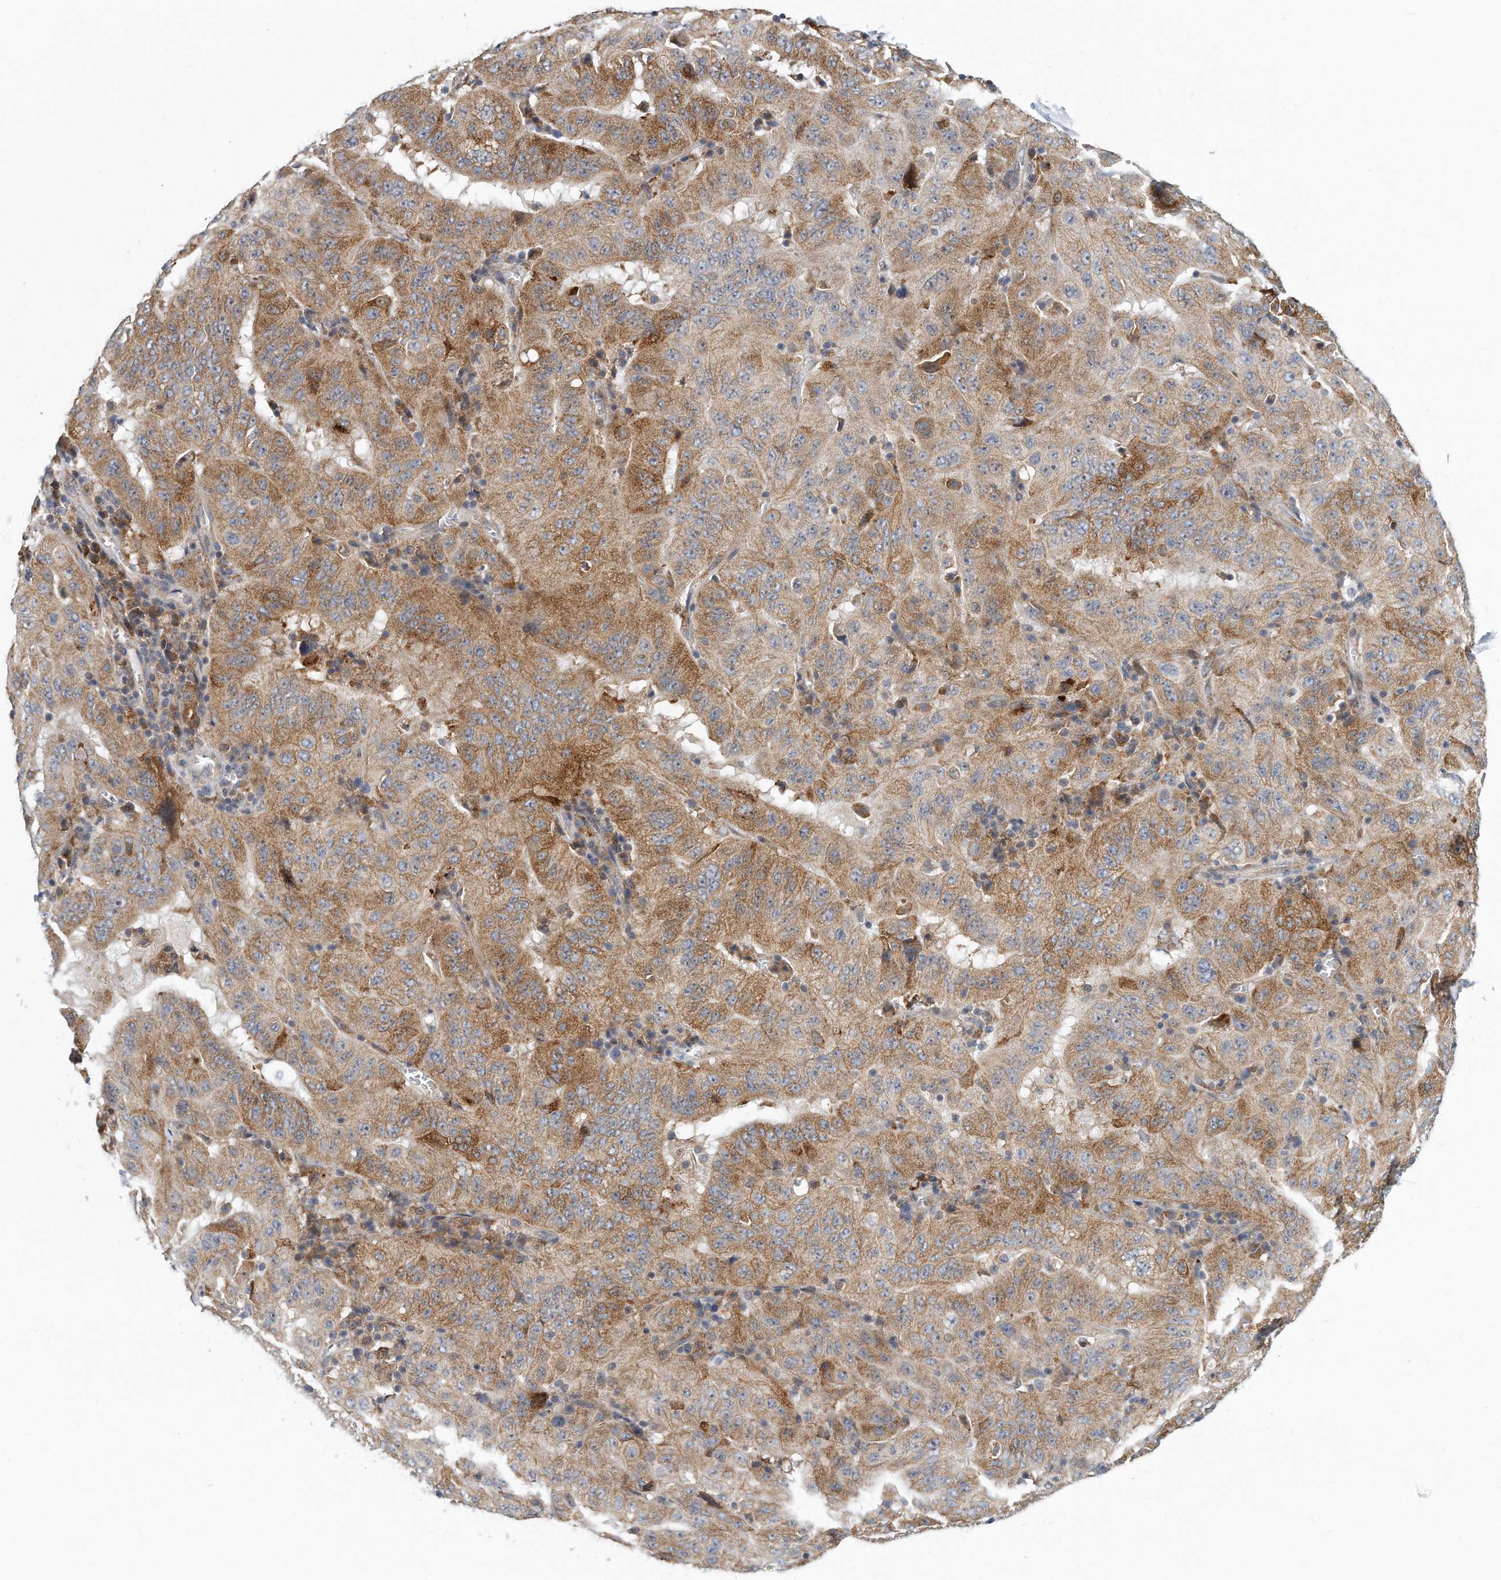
{"staining": {"intensity": "moderate", "quantity": ">75%", "location": "cytoplasmic/membranous"}, "tissue": "pancreatic cancer", "cell_type": "Tumor cells", "image_type": "cancer", "snomed": [{"axis": "morphology", "description": "Adenocarcinoma, NOS"}, {"axis": "topography", "description": "Pancreas"}], "caption": "A brown stain highlights moderate cytoplasmic/membranous positivity of a protein in pancreatic cancer (adenocarcinoma) tumor cells.", "gene": "VLDLR", "patient": {"sex": "male", "age": 63}}